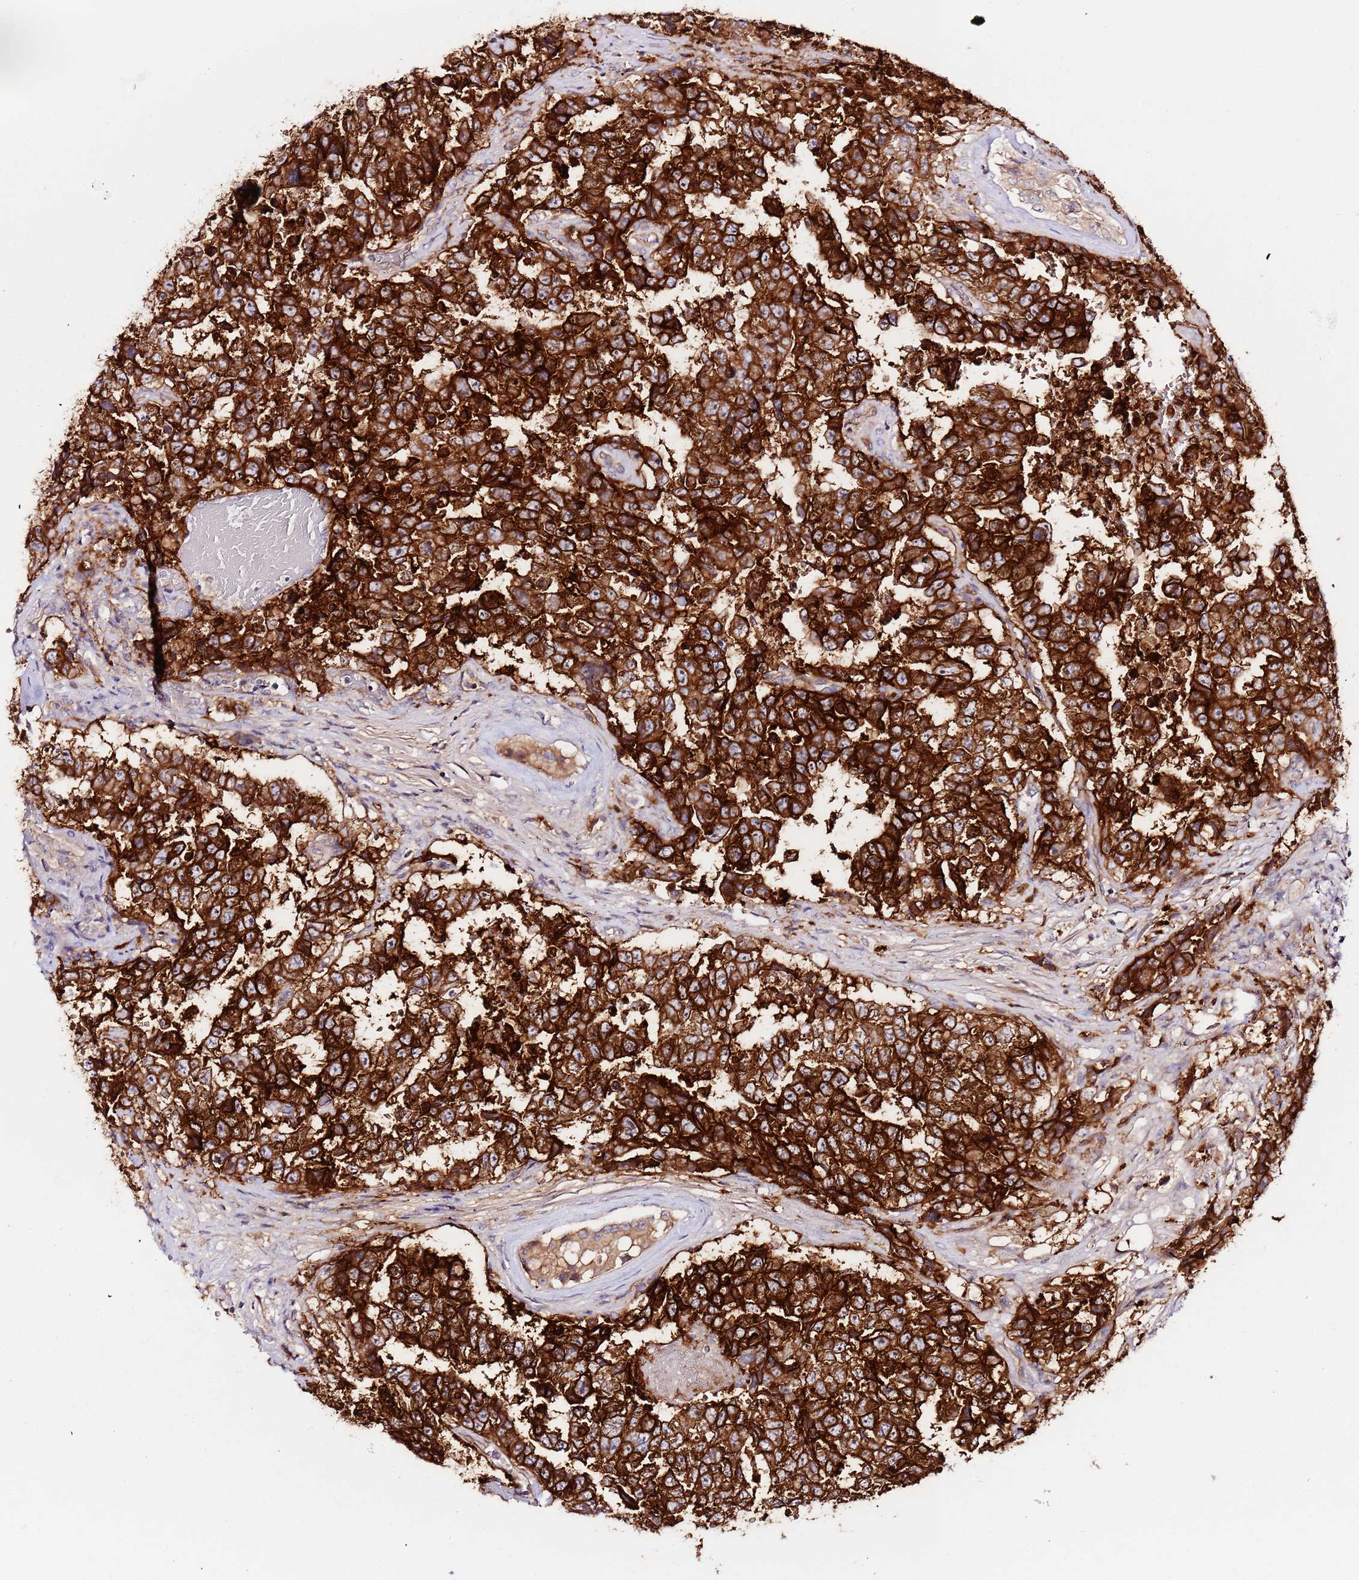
{"staining": {"intensity": "strong", "quantity": ">75%", "location": "cytoplasmic/membranous"}, "tissue": "testis cancer", "cell_type": "Tumor cells", "image_type": "cancer", "snomed": [{"axis": "morphology", "description": "Normal tissue, NOS"}, {"axis": "morphology", "description": "Carcinoma, Embryonal, NOS"}, {"axis": "topography", "description": "Testis"}, {"axis": "topography", "description": "Epididymis"}], "caption": "Testis embryonal carcinoma tissue exhibits strong cytoplasmic/membranous expression in approximately >75% of tumor cells, visualized by immunohistochemistry. The protein is stained brown, and the nuclei are stained in blue (DAB IHC with brightfield microscopy, high magnification).", "gene": "FLVCR1", "patient": {"sex": "male", "age": 25}}